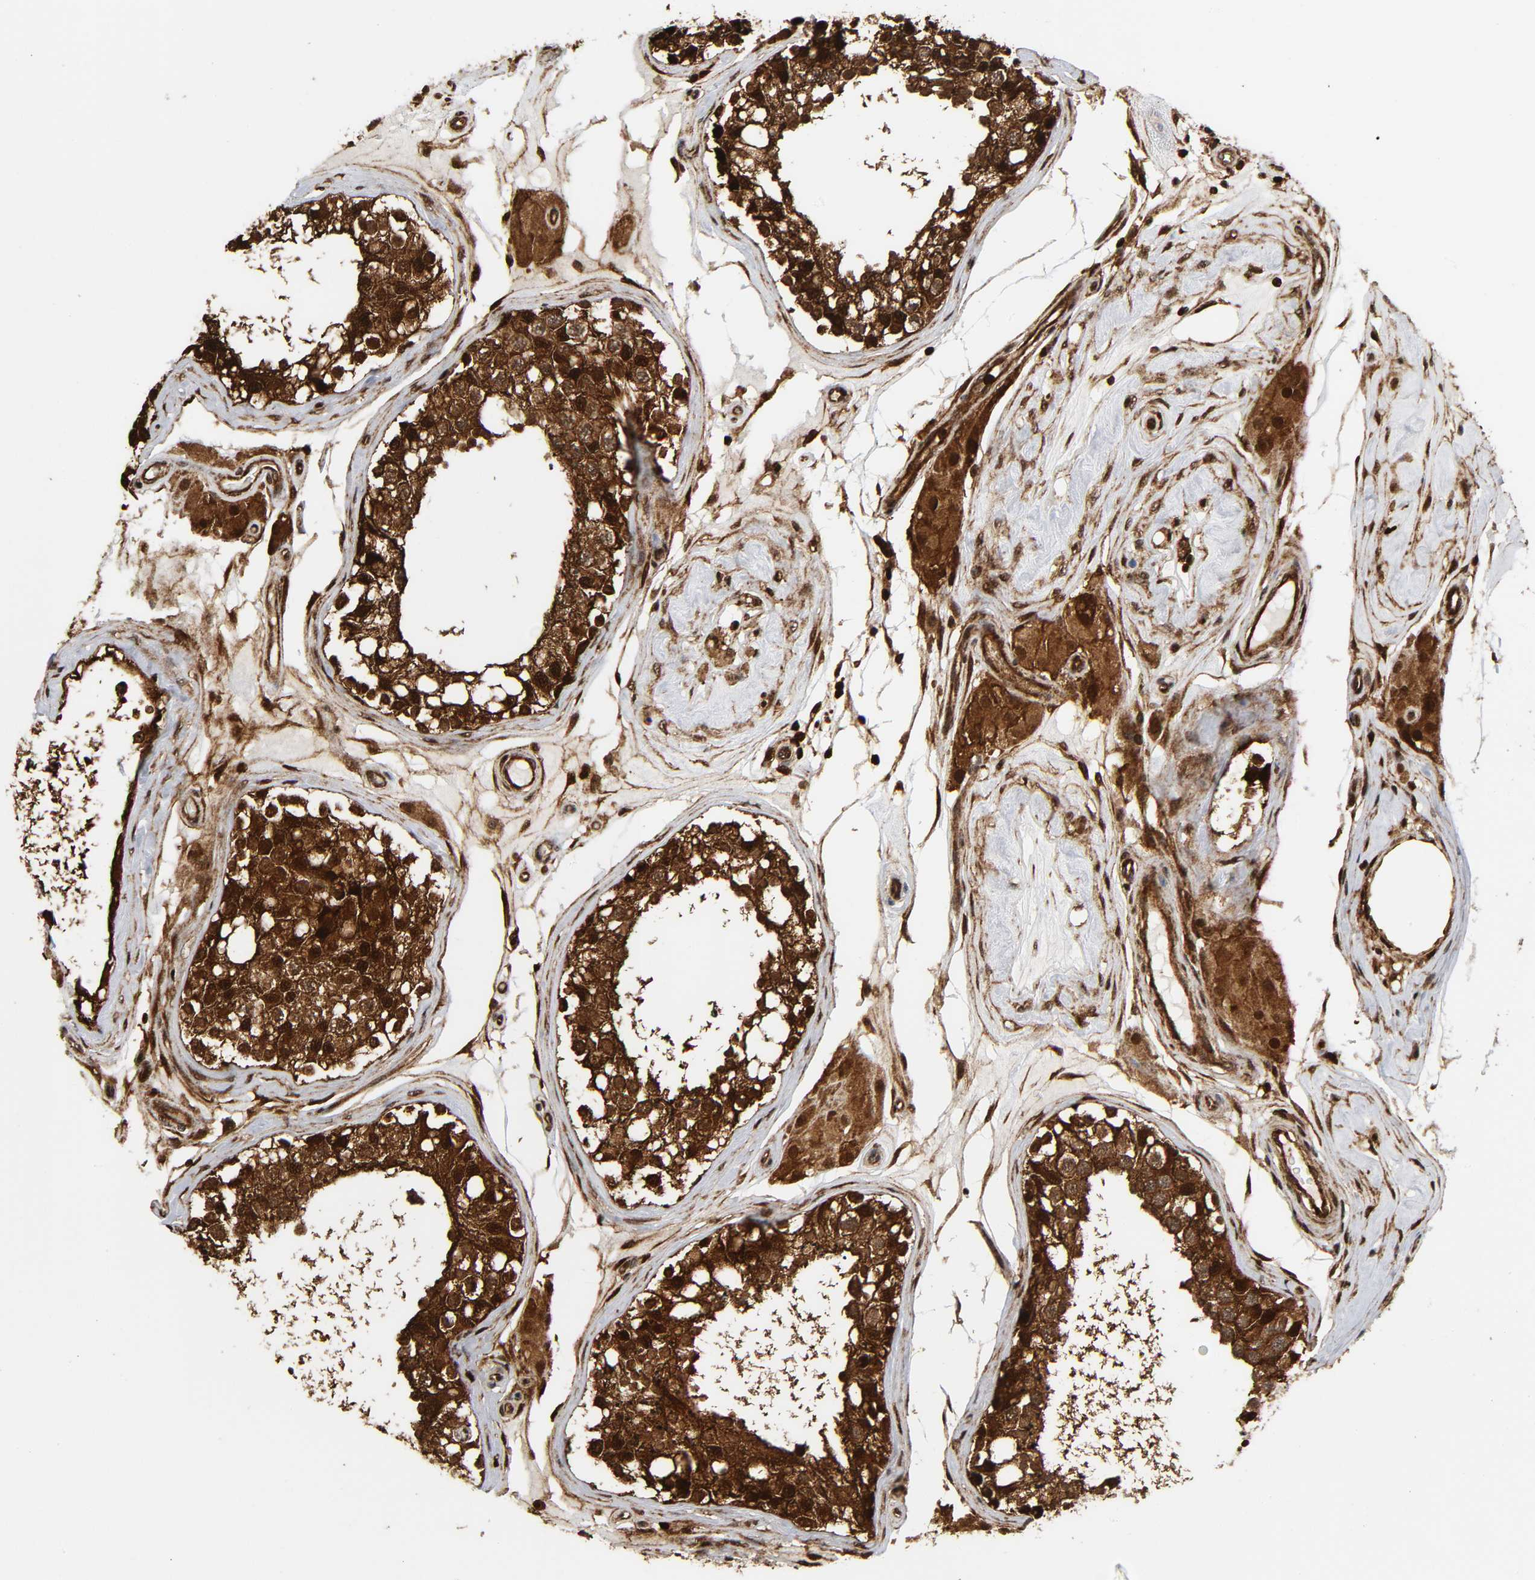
{"staining": {"intensity": "strong", "quantity": ">75%", "location": "cytoplasmic/membranous,nuclear"}, "tissue": "testis", "cell_type": "Cells in seminiferous ducts", "image_type": "normal", "snomed": [{"axis": "morphology", "description": "Normal tissue, NOS"}, {"axis": "topography", "description": "Testis"}], "caption": "An IHC histopathology image of normal tissue is shown. Protein staining in brown shows strong cytoplasmic/membranous,nuclear positivity in testis within cells in seminiferous ducts.", "gene": "MAPK1", "patient": {"sex": "male", "age": 68}}